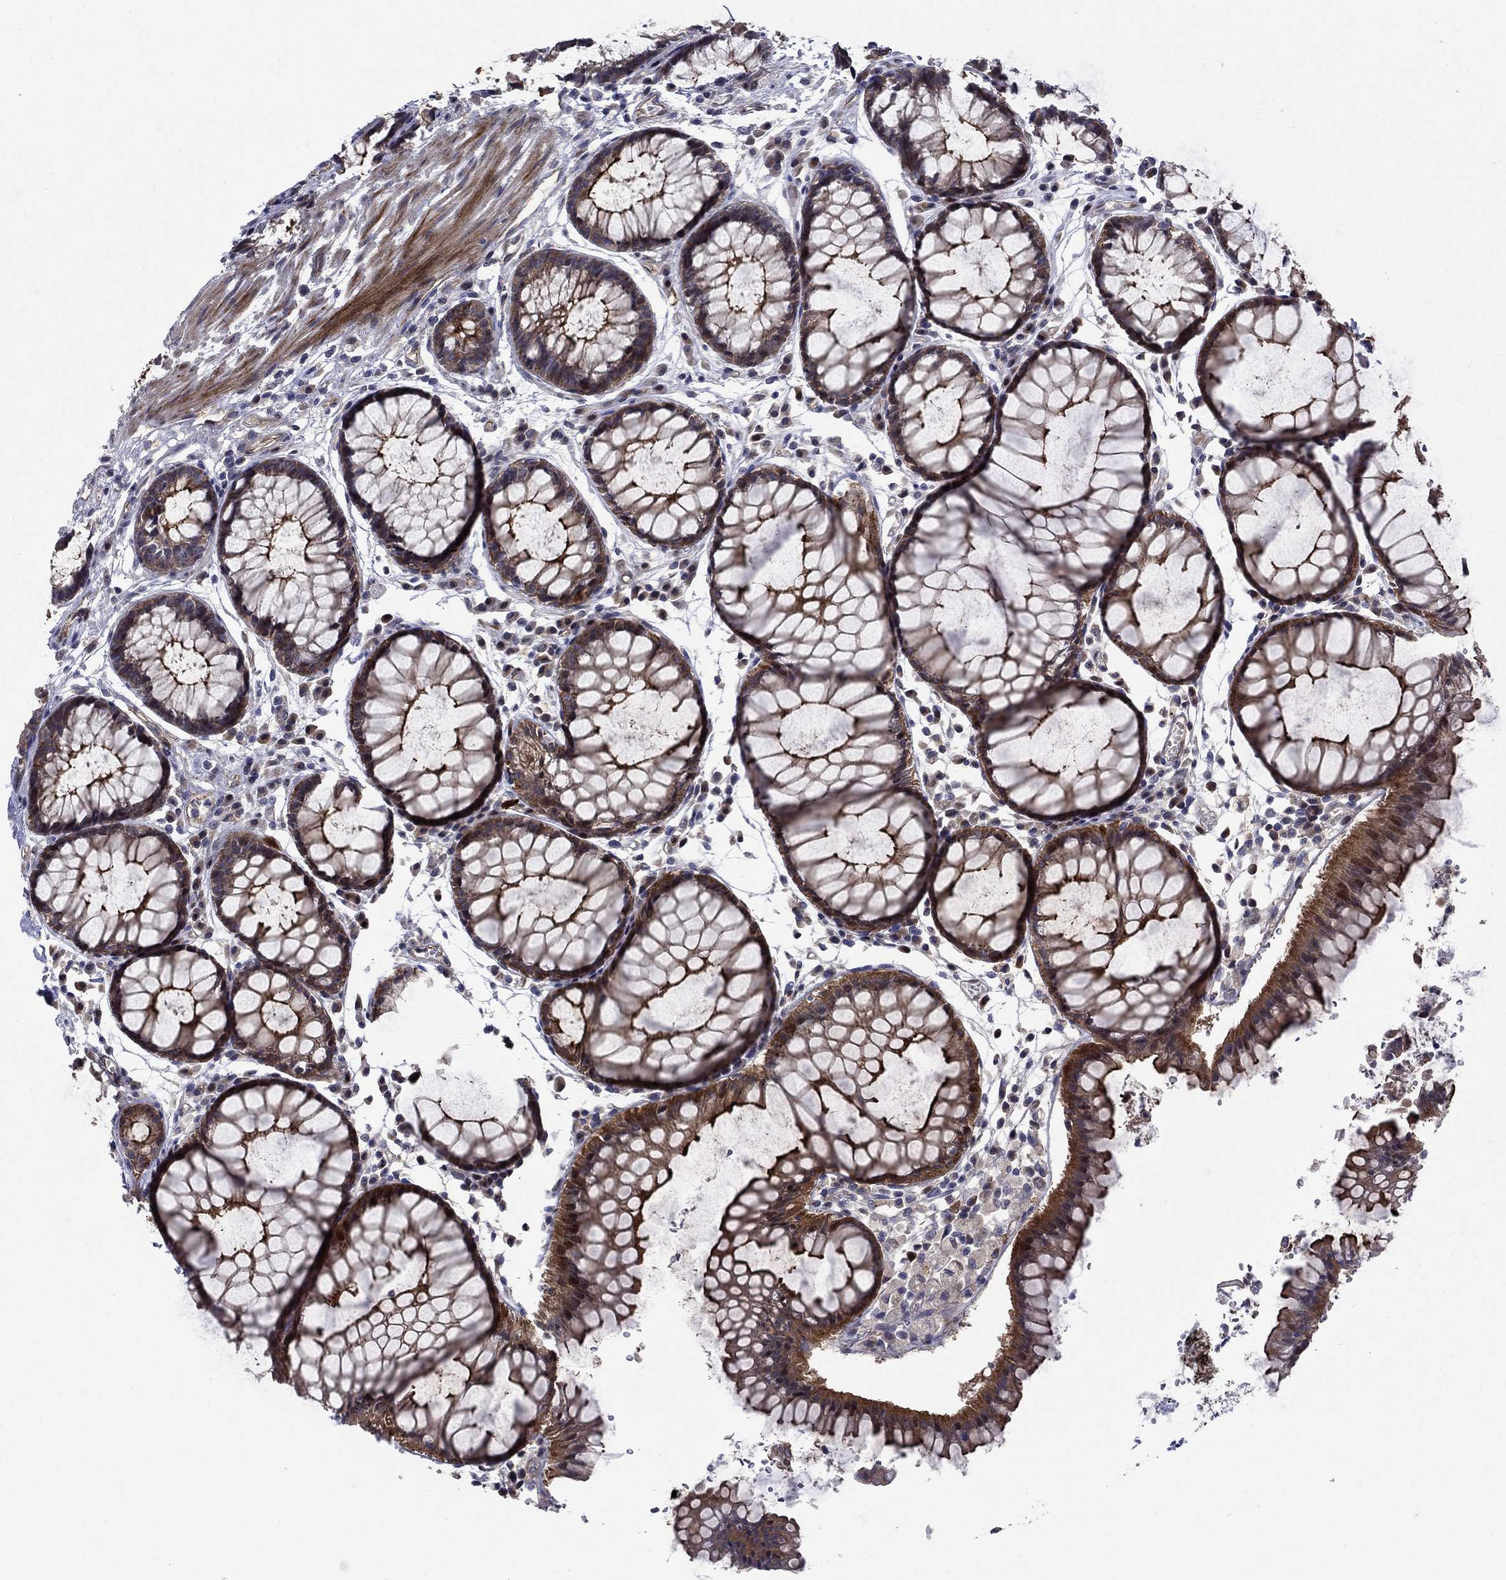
{"staining": {"intensity": "strong", "quantity": ">75%", "location": "cytoplasmic/membranous"}, "tissue": "rectum", "cell_type": "Glandular cells", "image_type": "normal", "snomed": [{"axis": "morphology", "description": "Normal tissue, NOS"}, {"axis": "topography", "description": "Rectum"}], "caption": "This is a photomicrograph of immunohistochemistry staining of unremarkable rectum, which shows strong positivity in the cytoplasmic/membranous of glandular cells.", "gene": "SLC7A1", "patient": {"sex": "female", "age": 68}}